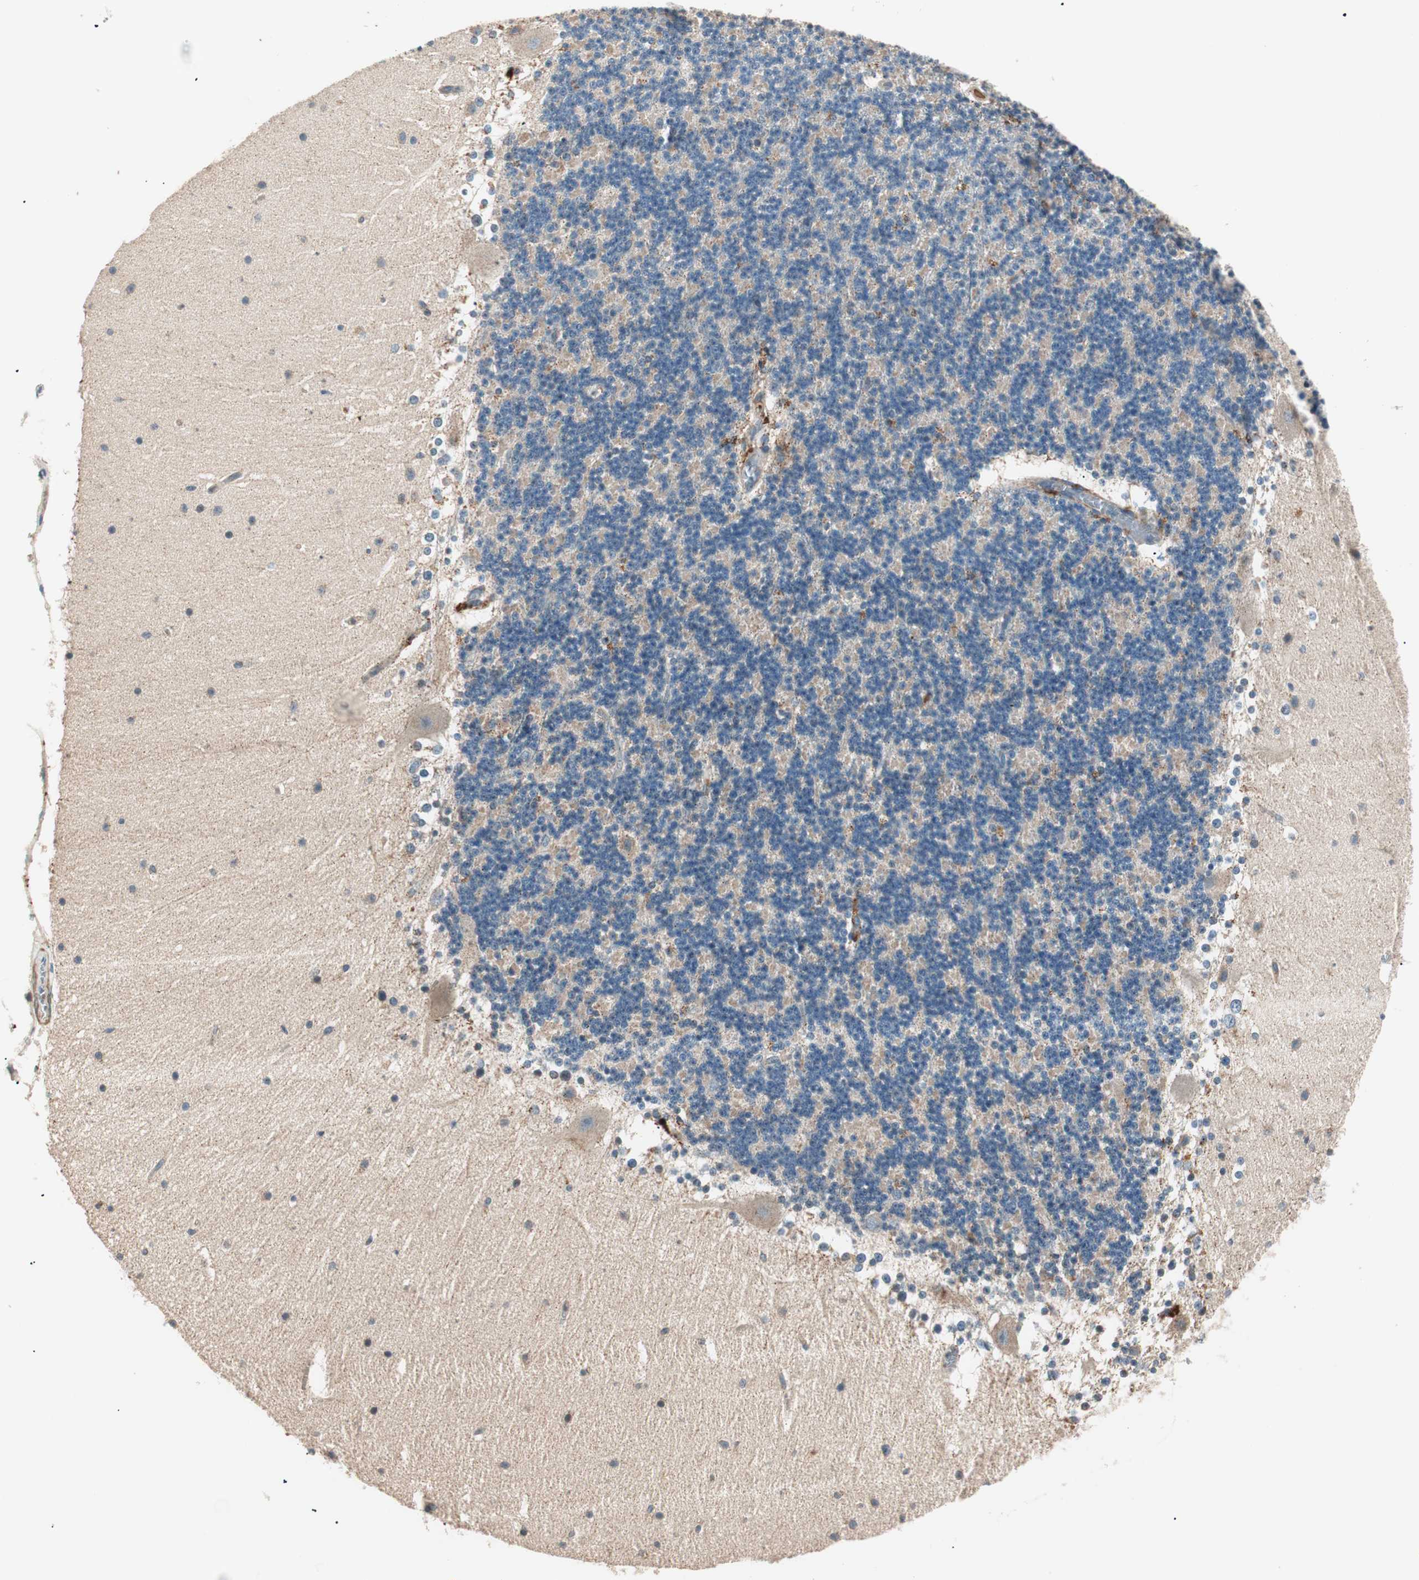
{"staining": {"intensity": "weak", "quantity": "25%-75%", "location": "cytoplasmic/membranous"}, "tissue": "cerebellum", "cell_type": "Cells in granular layer", "image_type": "normal", "snomed": [{"axis": "morphology", "description": "Normal tissue, NOS"}, {"axis": "topography", "description": "Cerebellum"}], "caption": "Immunohistochemical staining of normal human cerebellum shows weak cytoplasmic/membranous protein staining in approximately 25%-75% of cells in granular layer.", "gene": "HPN", "patient": {"sex": "female", "age": 19}}